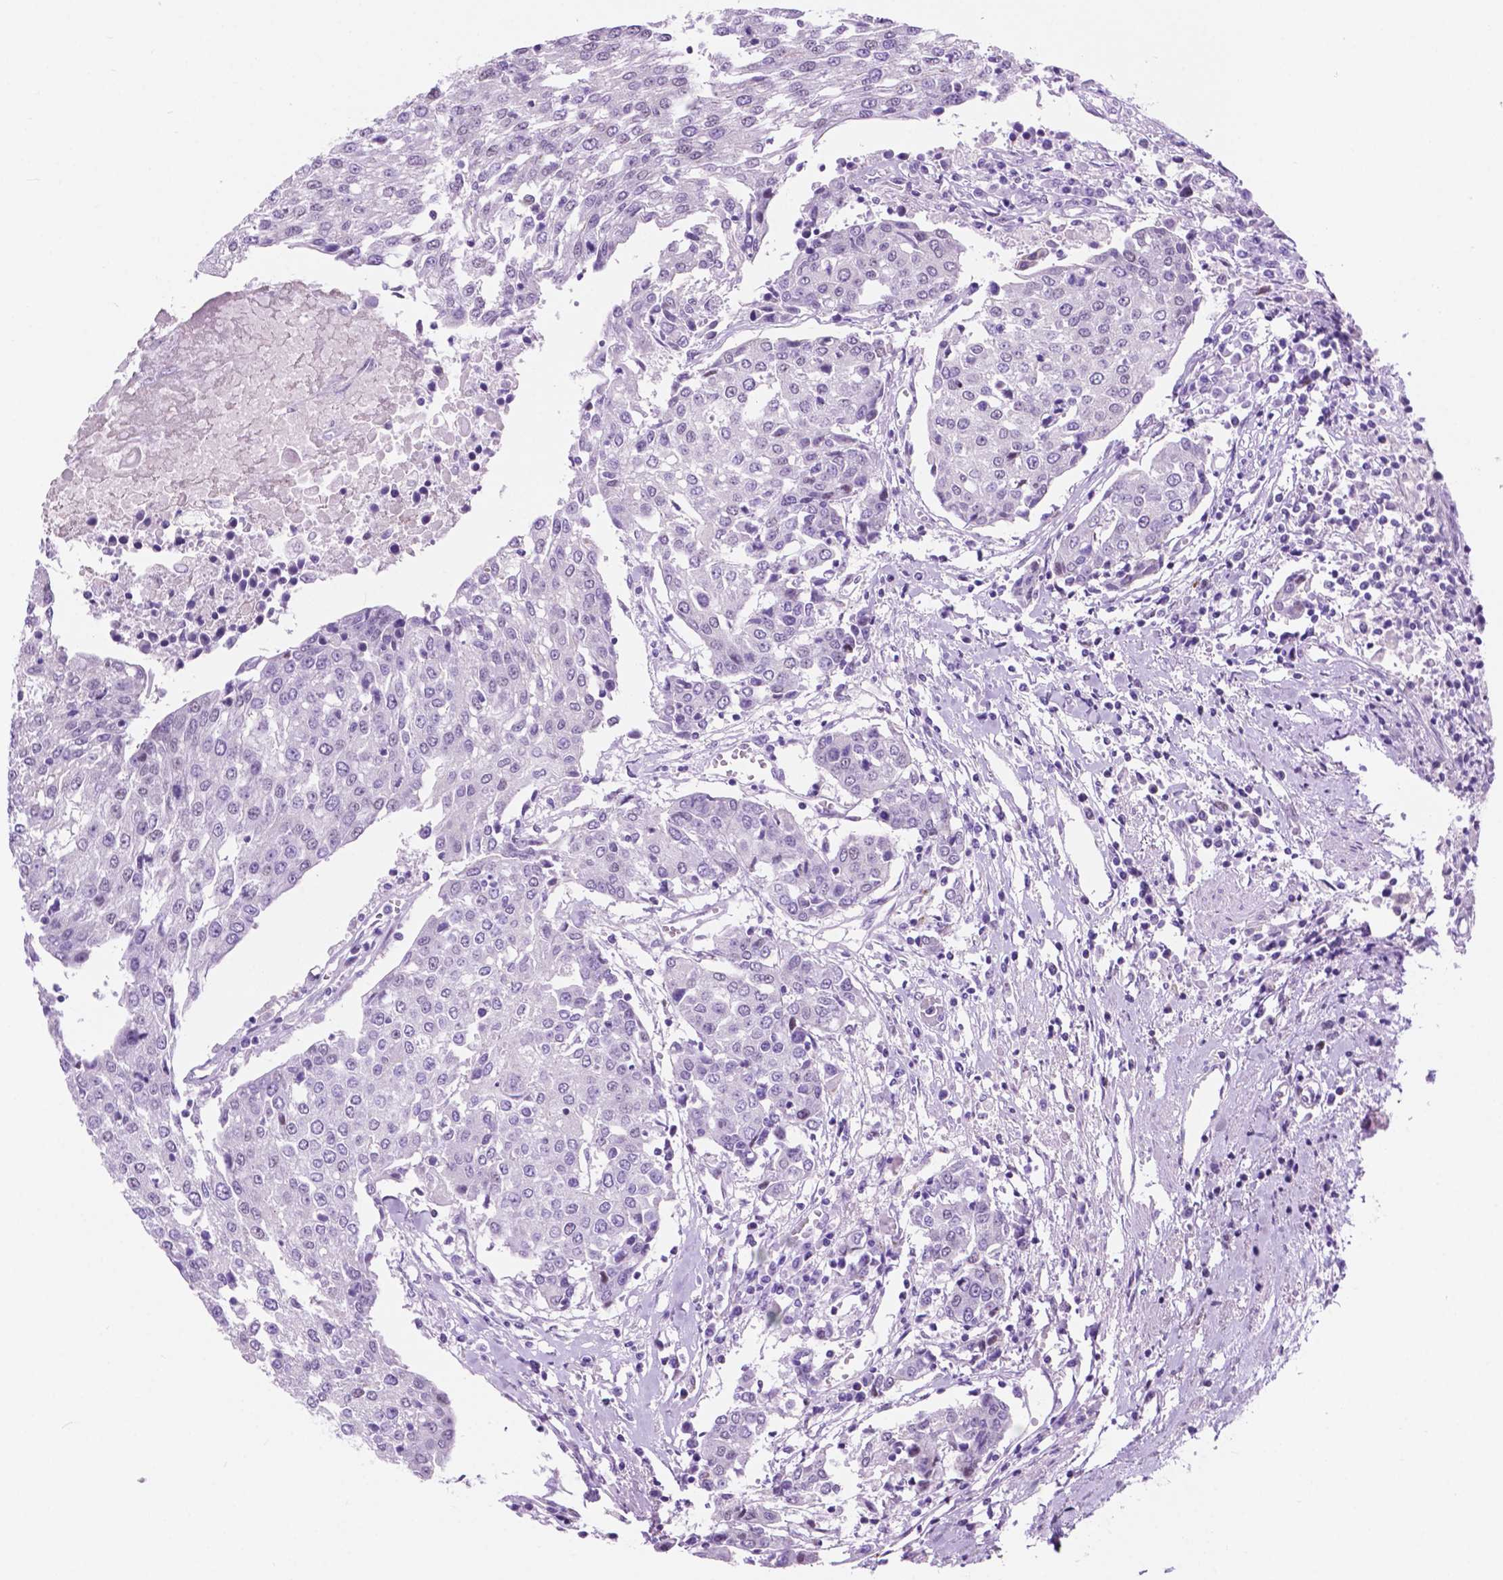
{"staining": {"intensity": "negative", "quantity": "none", "location": "none"}, "tissue": "urothelial cancer", "cell_type": "Tumor cells", "image_type": "cancer", "snomed": [{"axis": "morphology", "description": "Urothelial carcinoma, High grade"}, {"axis": "topography", "description": "Urinary bladder"}], "caption": "Tumor cells show no significant protein expression in urothelial carcinoma (high-grade). (DAB immunohistochemistry (IHC) with hematoxylin counter stain).", "gene": "ACY3", "patient": {"sex": "female", "age": 85}}